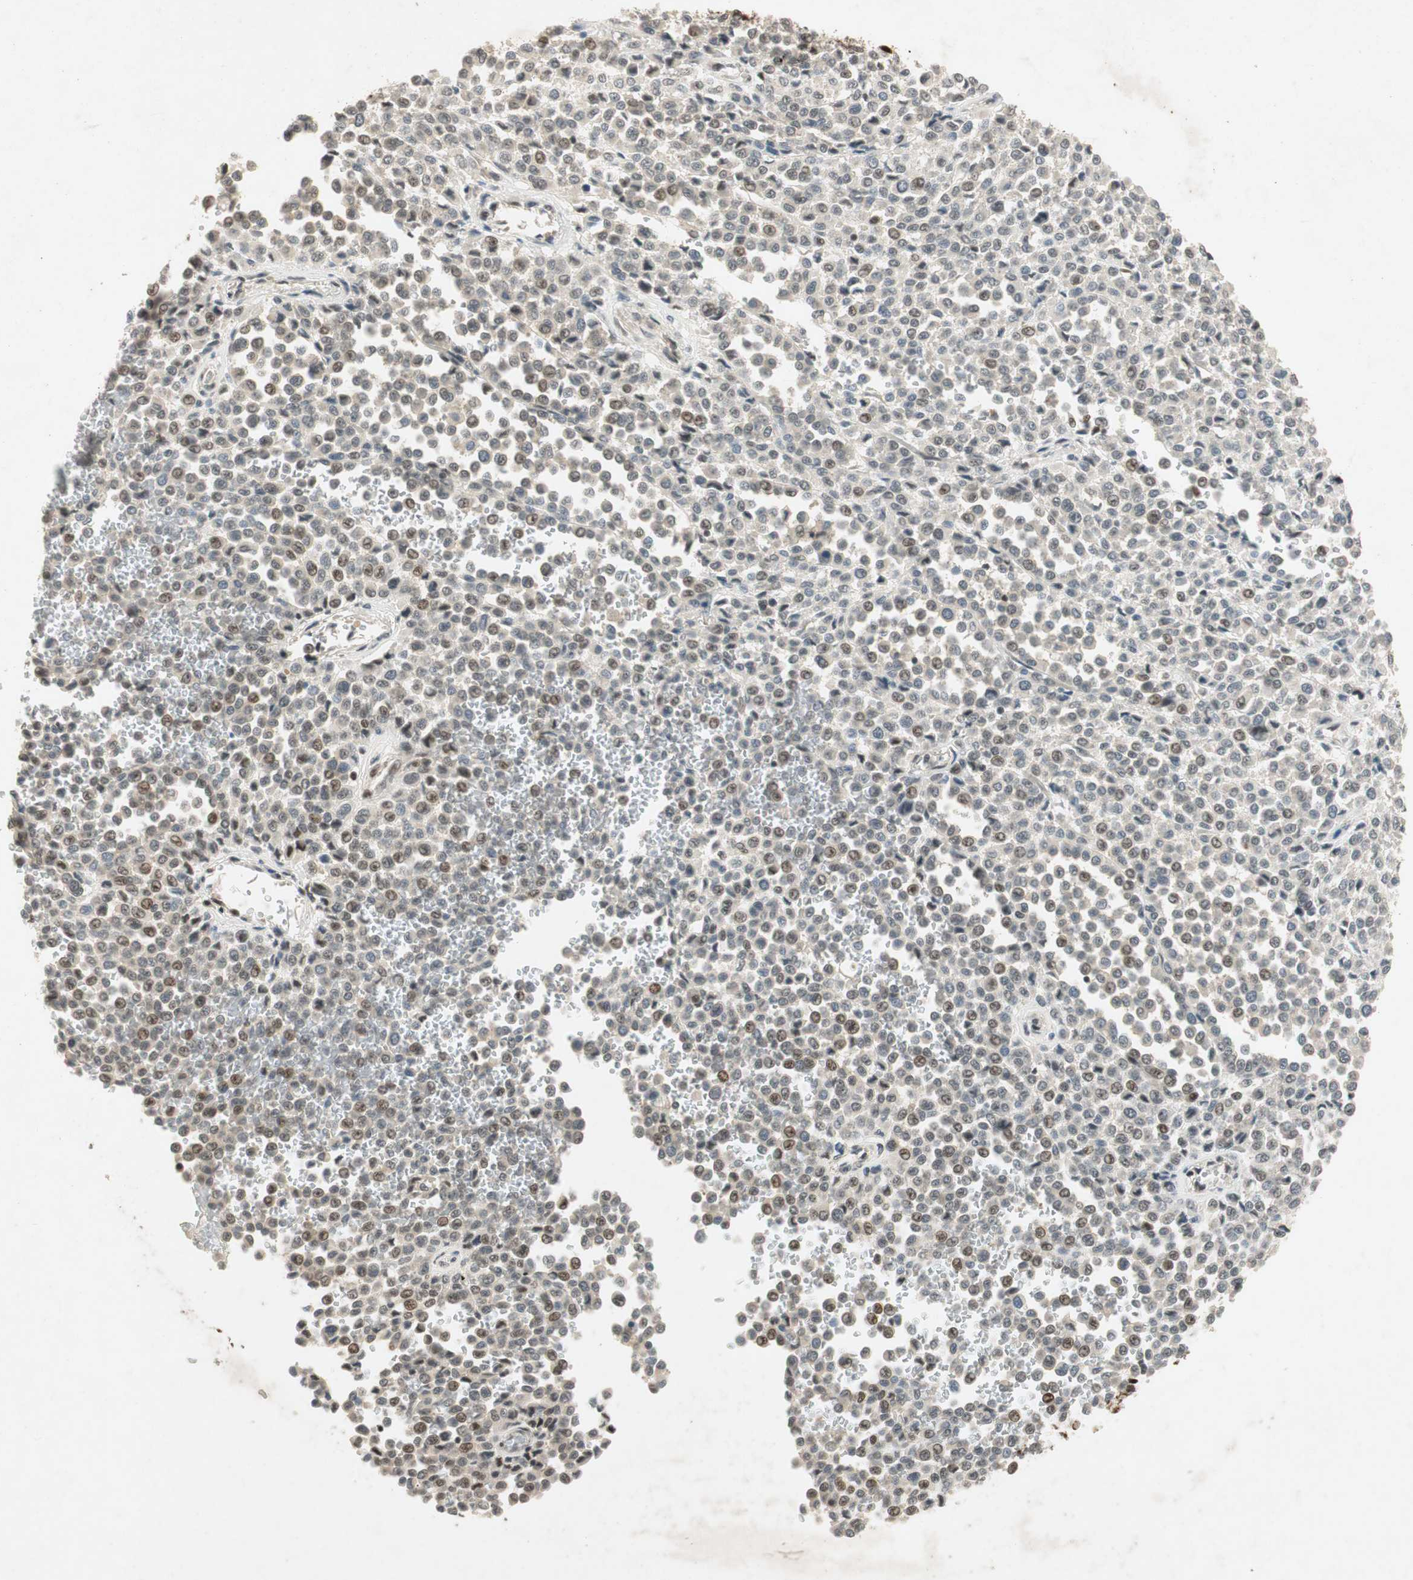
{"staining": {"intensity": "moderate", "quantity": "<25%", "location": "nuclear"}, "tissue": "melanoma", "cell_type": "Tumor cells", "image_type": "cancer", "snomed": [{"axis": "morphology", "description": "Malignant melanoma, Metastatic site"}, {"axis": "topography", "description": "Pancreas"}], "caption": "Melanoma stained with a brown dye demonstrates moderate nuclear positive staining in approximately <25% of tumor cells.", "gene": "NCBP3", "patient": {"sex": "female", "age": 30}}